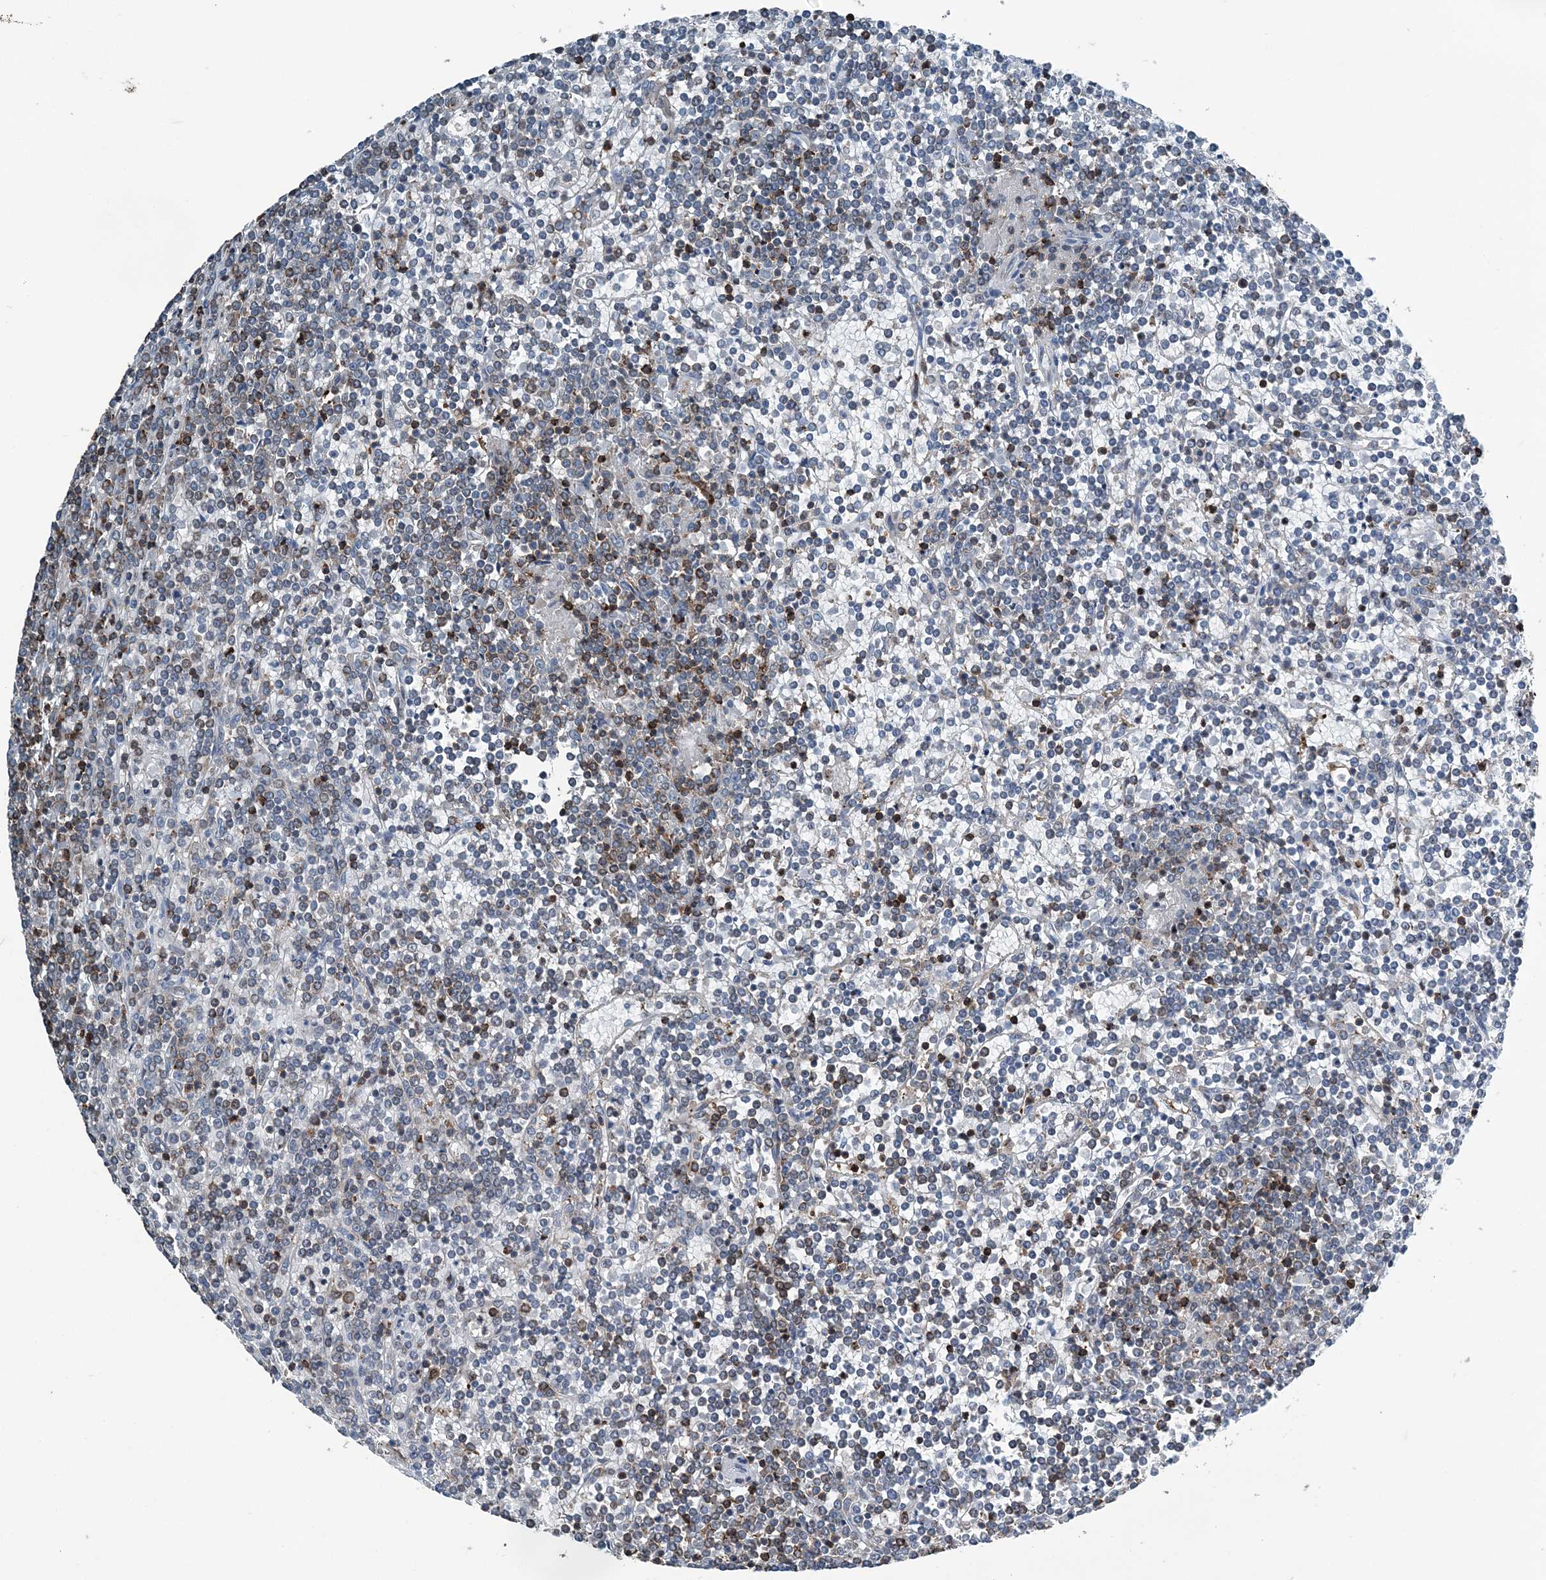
{"staining": {"intensity": "strong", "quantity": "<25%", "location": "cytoplasmic/membranous"}, "tissue": "lymphoma", "cell_type": "Tumor cells", "image_type": "cancer", "snomed": [{"axis": "morphology", "description": "Malignant lymphoma, non-Hodgkin's type, Low grade"}, {"axis": "topography", "description": "Spleen"}], "caption": "Malignant lymphoma, non-Hodgkin's type (low-grade) stained with DAB IHC reveals medium levels of strong cytoplasmic/membranous staining in approximately <25% of tumor cells.", "gene": "CFL1", "patient": {"sex": "female", "age": 19}}